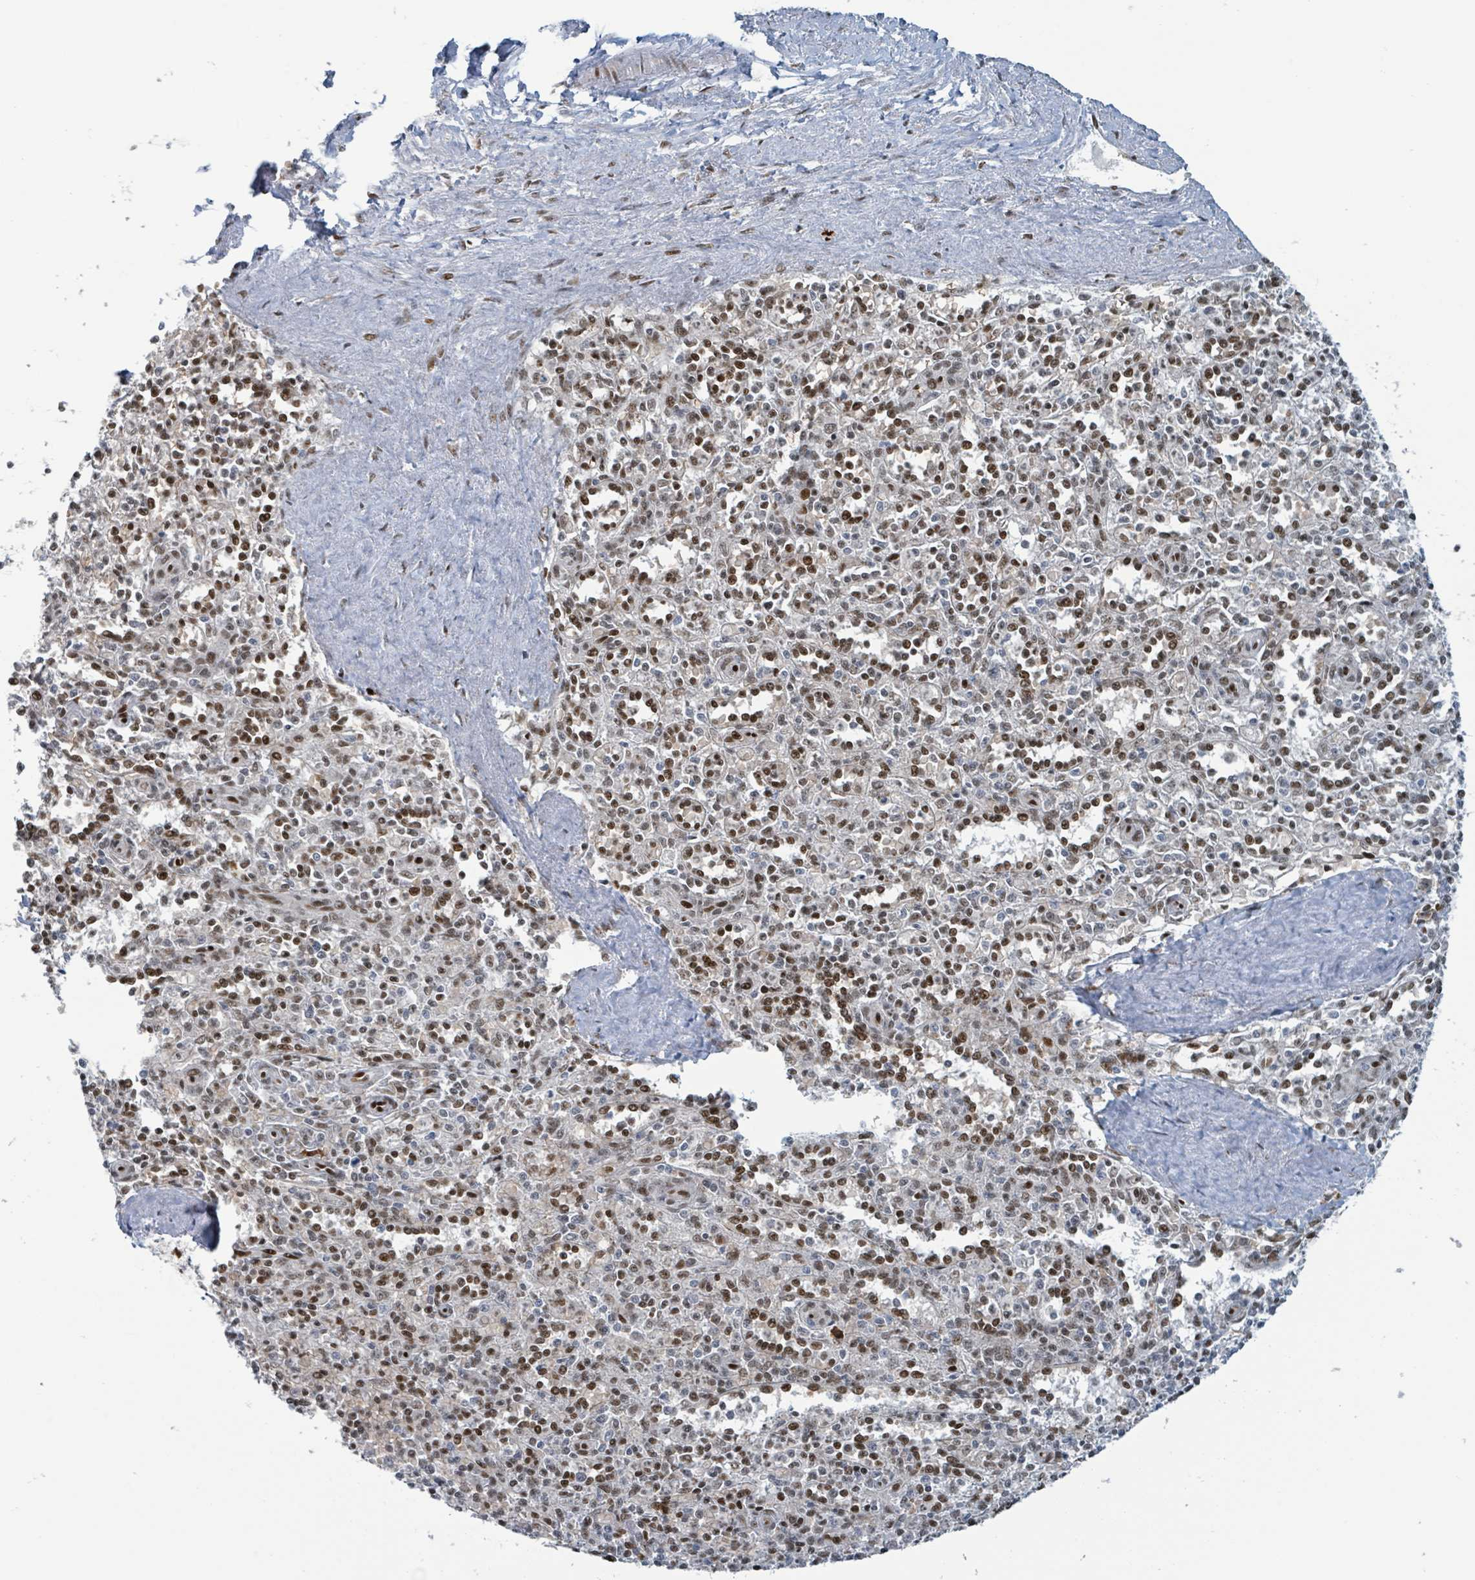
{"staining": {"intensity": "strong", "quantity": "25%-75%", "location": "nuclear"}, "tissue": "spleen", "cell_type": "Cells in red pulp", "image_type": "normal", "snomed": [{"axis": "morphology", "description": "Normal tissue, NOS"}, {"axis": "topography", "description": "Spleen"}], "caption": "This micrograph reveals IHC staining of normal spleen, with high strong nuclear staining in about 25%-75% of cells in red pulp.", "gene": "KLF3", "patient": {"sex": "female", "age": 70}}